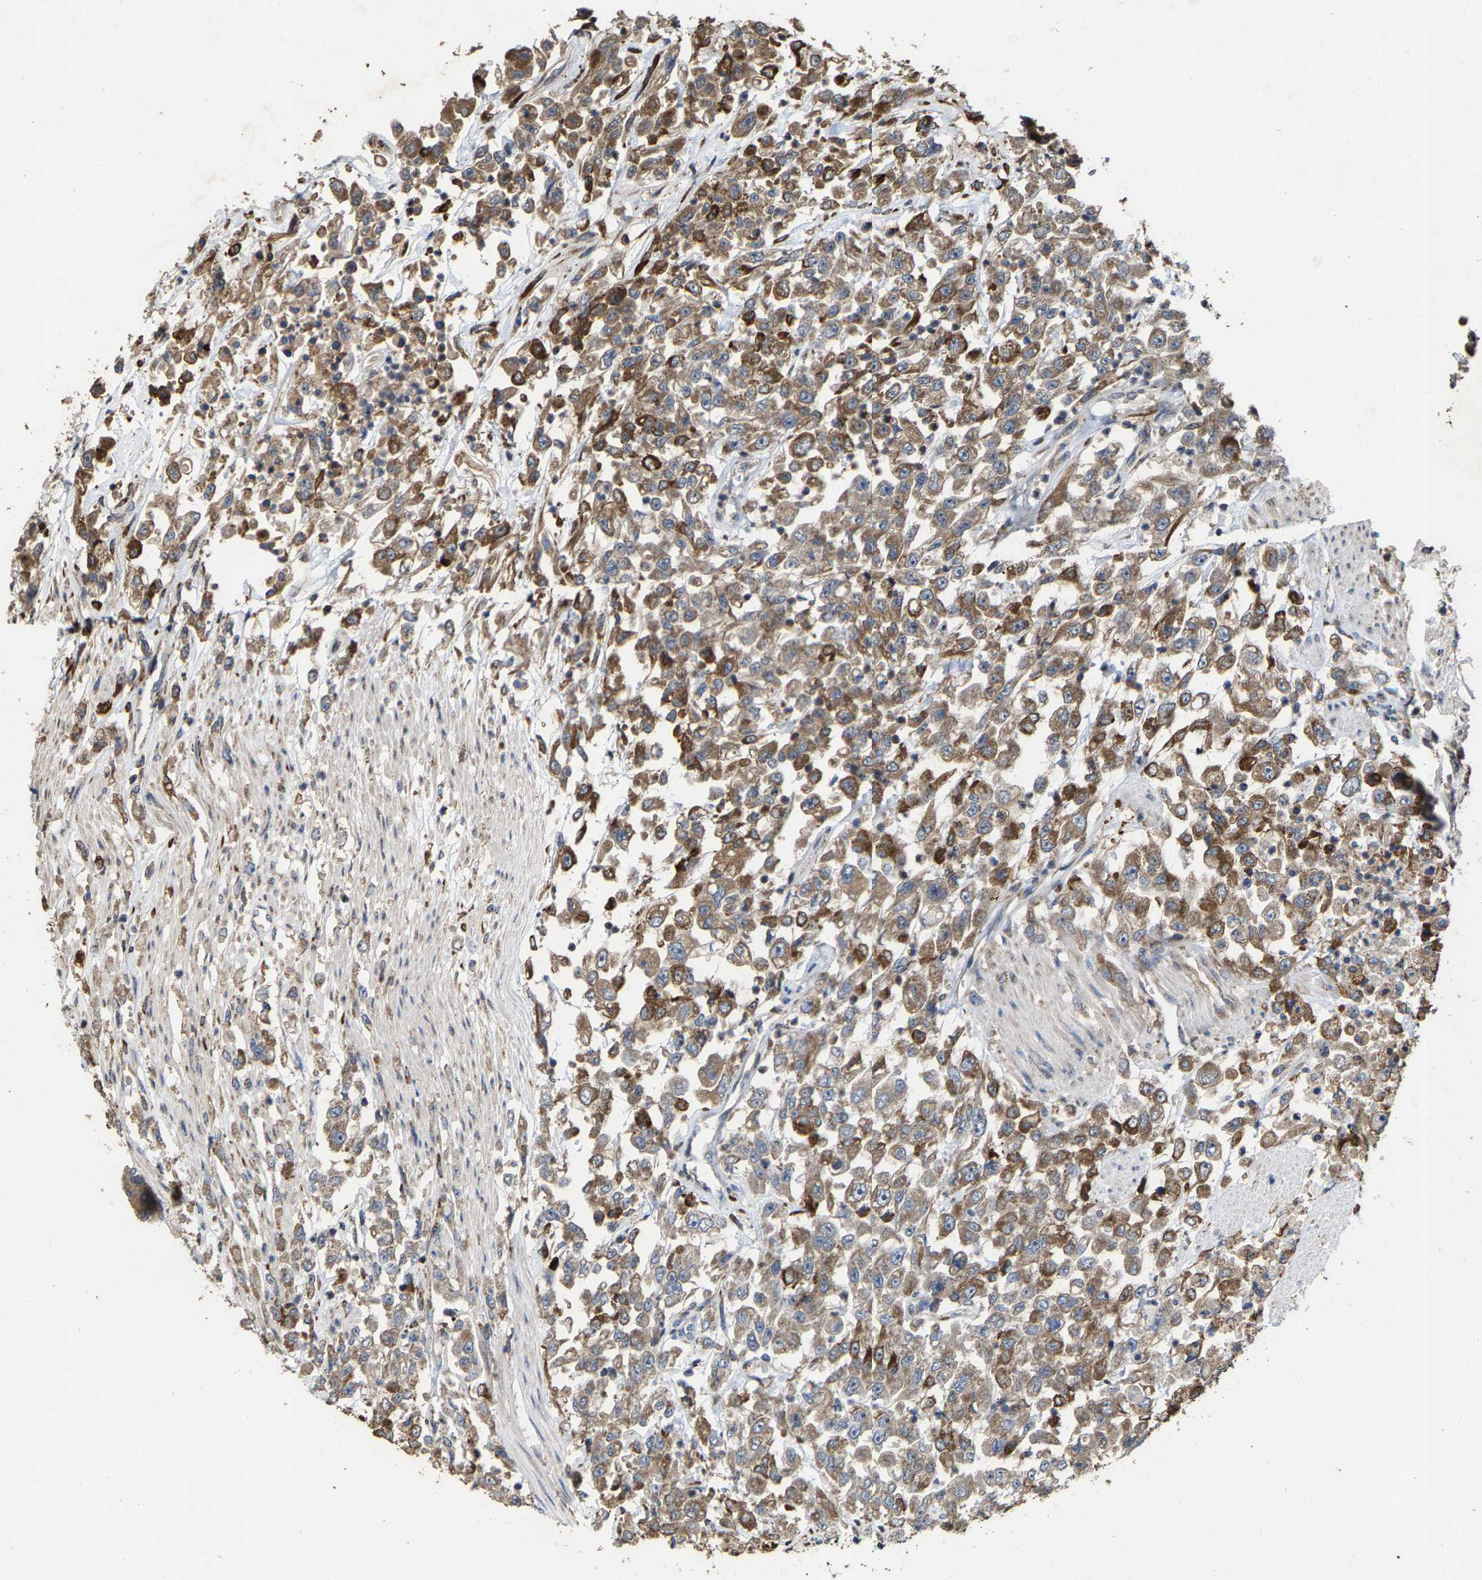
{"staining": {"intensity": "moderate", "quantity": ">75%", "location": "cytoplasmic/membranous"}, "tissue": "urothelial cancer", "cell_type": "Tumor cells", "image_type": "cancer", "snomed": [{"axis": "morphology", "description": "Urothelial carcinoma, High grade"}, {"axis": "topography", "description": "Urinary bladder"}], "caption": "High-grade urothelial carcinoma was stained to show a protein in brown. There is medium levels of moderate cytoplasmic/membranous positivity in about >75% of tumor cells.", "gene": "FGD3", "patient": {"sex": "male", "age": 46}}